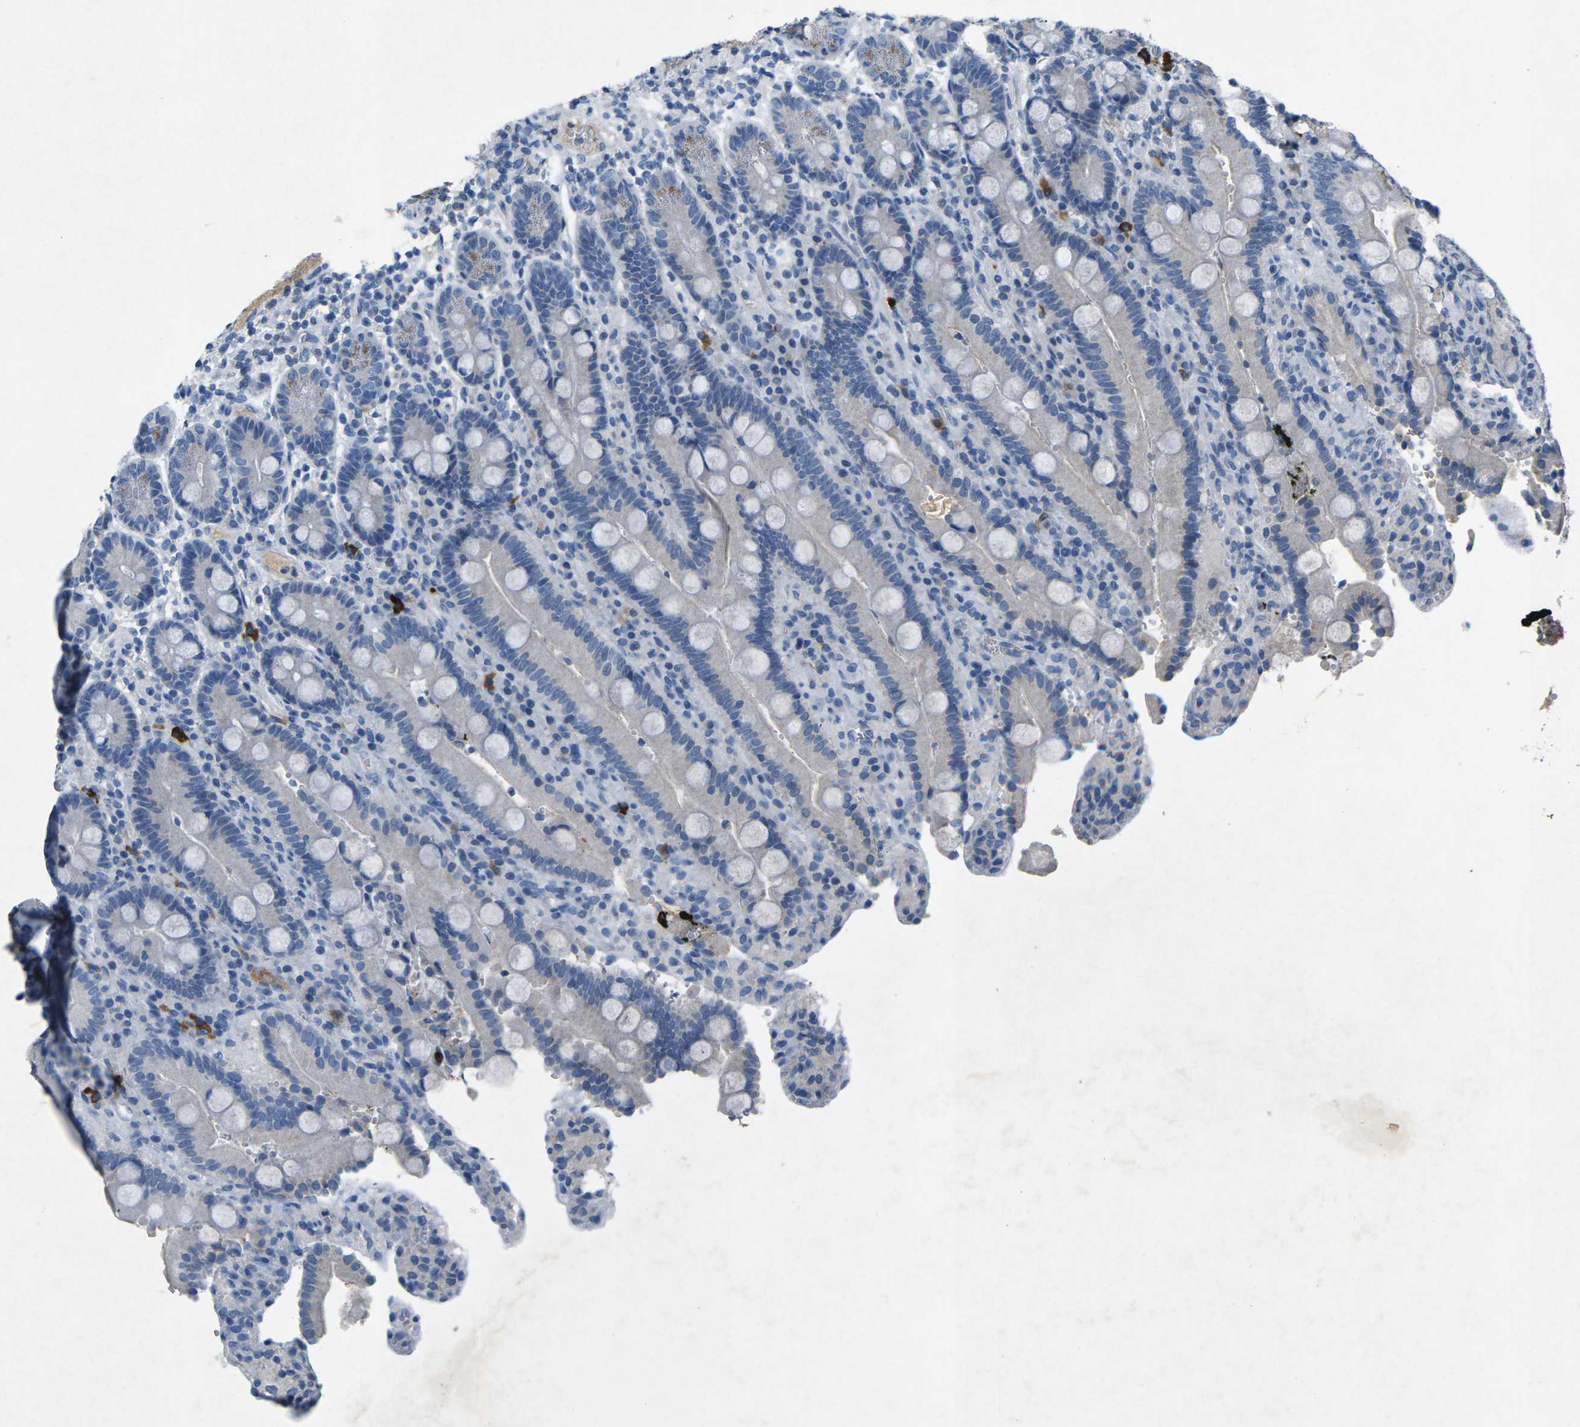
{"staining": {"intensity": "negative", "quantity": "none", "location": "none"}, "tissue": "duodenum", "cell_type": "Glandular cells", "image_type": "normal", "snomed": [{"axis": "morphology", "description": "Normal tissue, NOS"}, {"axis": "topography", "description": "Small intestine, NOS"}], "caption": "Immunohistochemistry (IHC) of benign human duodenum shows no staining in glandular cells. (Immunohistochemistry, brightfield microscopy, high magnification).", "gene": "PLG", "patient": {"sex": "female", "age": 71}}